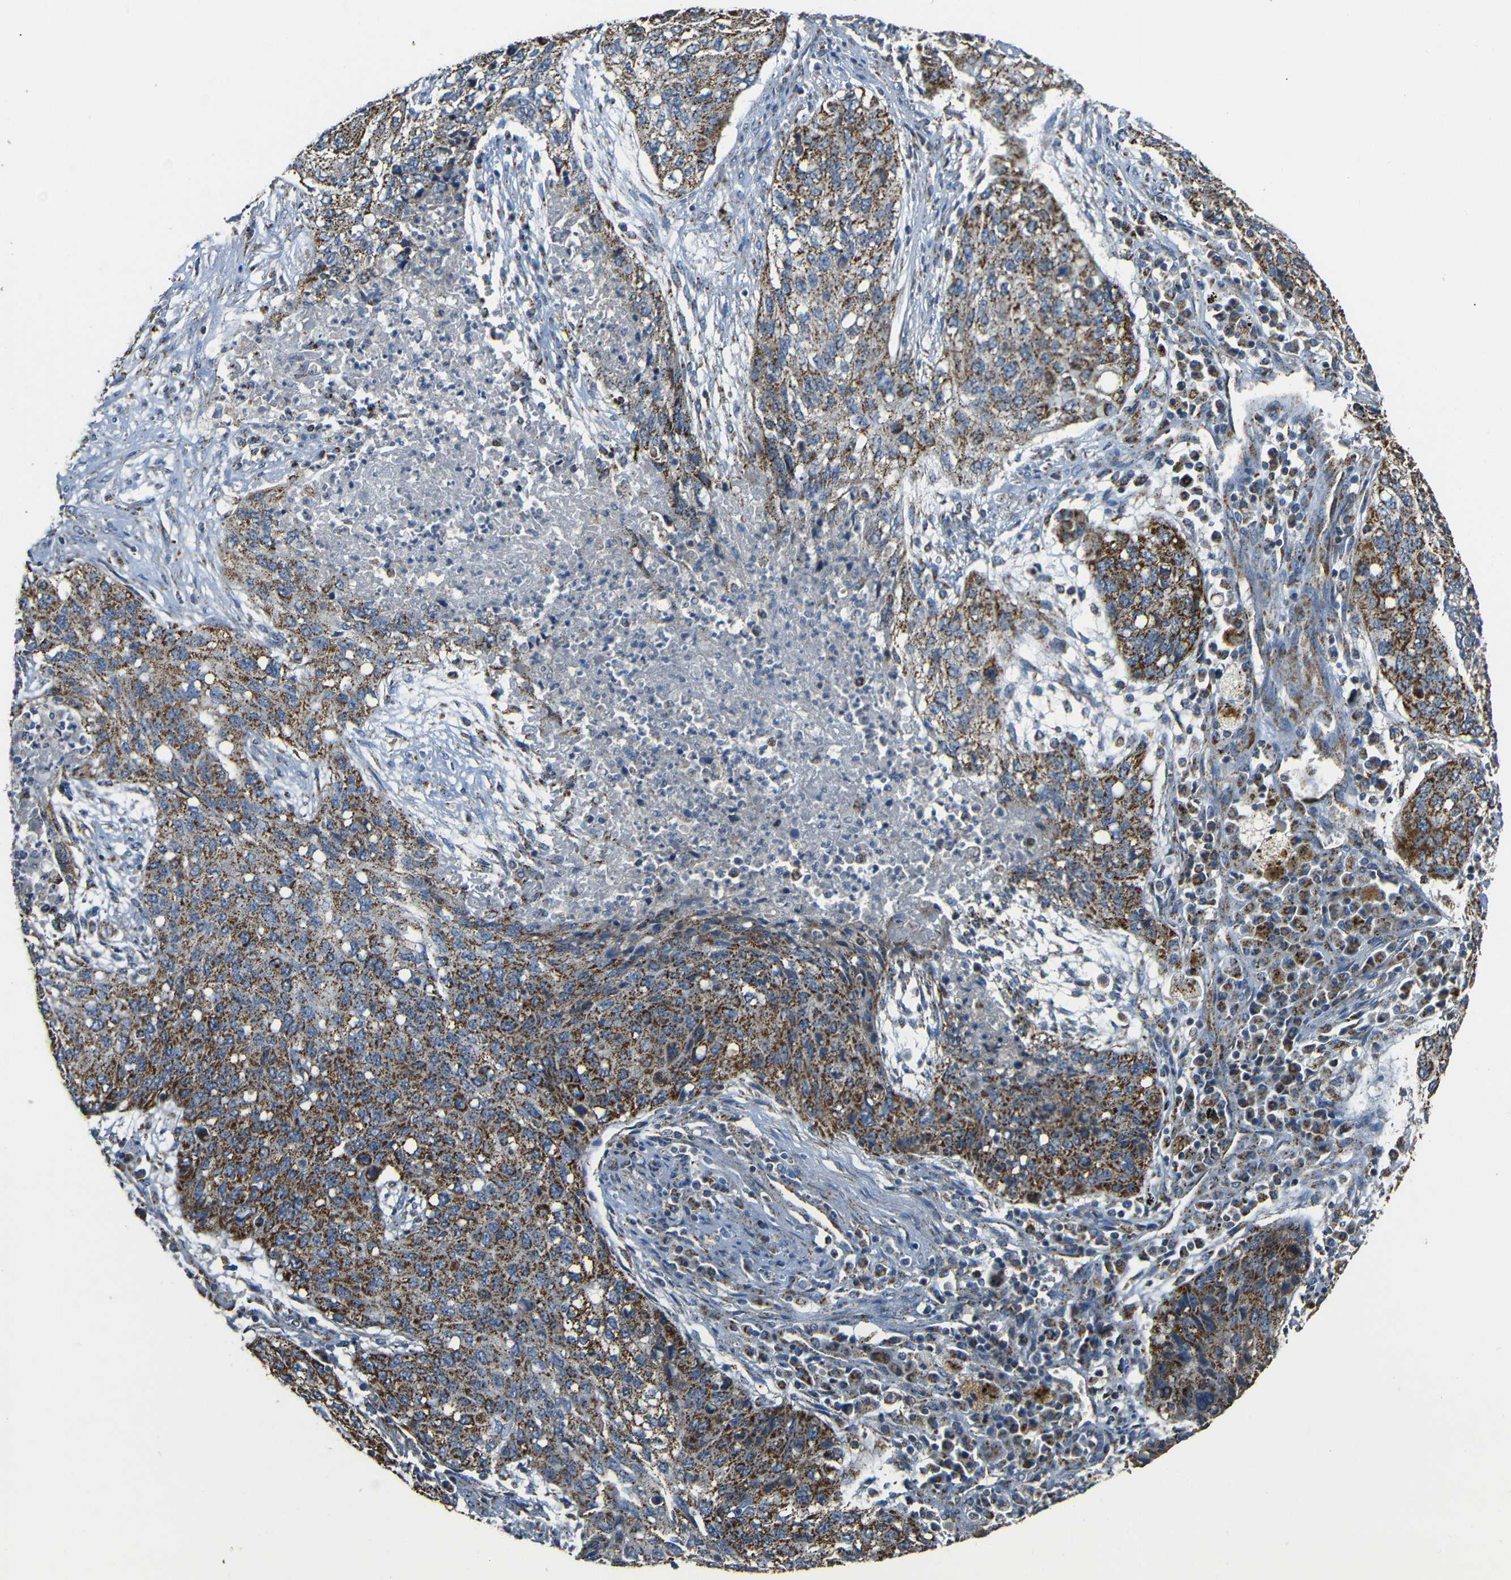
{"staining": {"intensity": "moderate", "quantity": ">75%", "location": "cytoplasmic/membranous"}, "tissue": "lung cancer", "cell_type": "Tumor cells", "image_type": "cancer", "snomed": [{"axis": "morphology", "description": "Squamous cell carcinoma, NOS"}, {"axis": "topography", "description": "Lung"}], "caption": "Immunohistochemistry histopathology image of neoplastic tissue: human lung cancer (squamous cell carcinoma) stained using immunohistochemistry (IHC) demonstrates medium levels of moderate protein expression localized specifically in the cytoplasmic/membranous of tumor cells, appearing as a cytoplasmic/membranous brown color.", "gene": "NR3C2", "patient": {"sex": "female", "age": 63}}